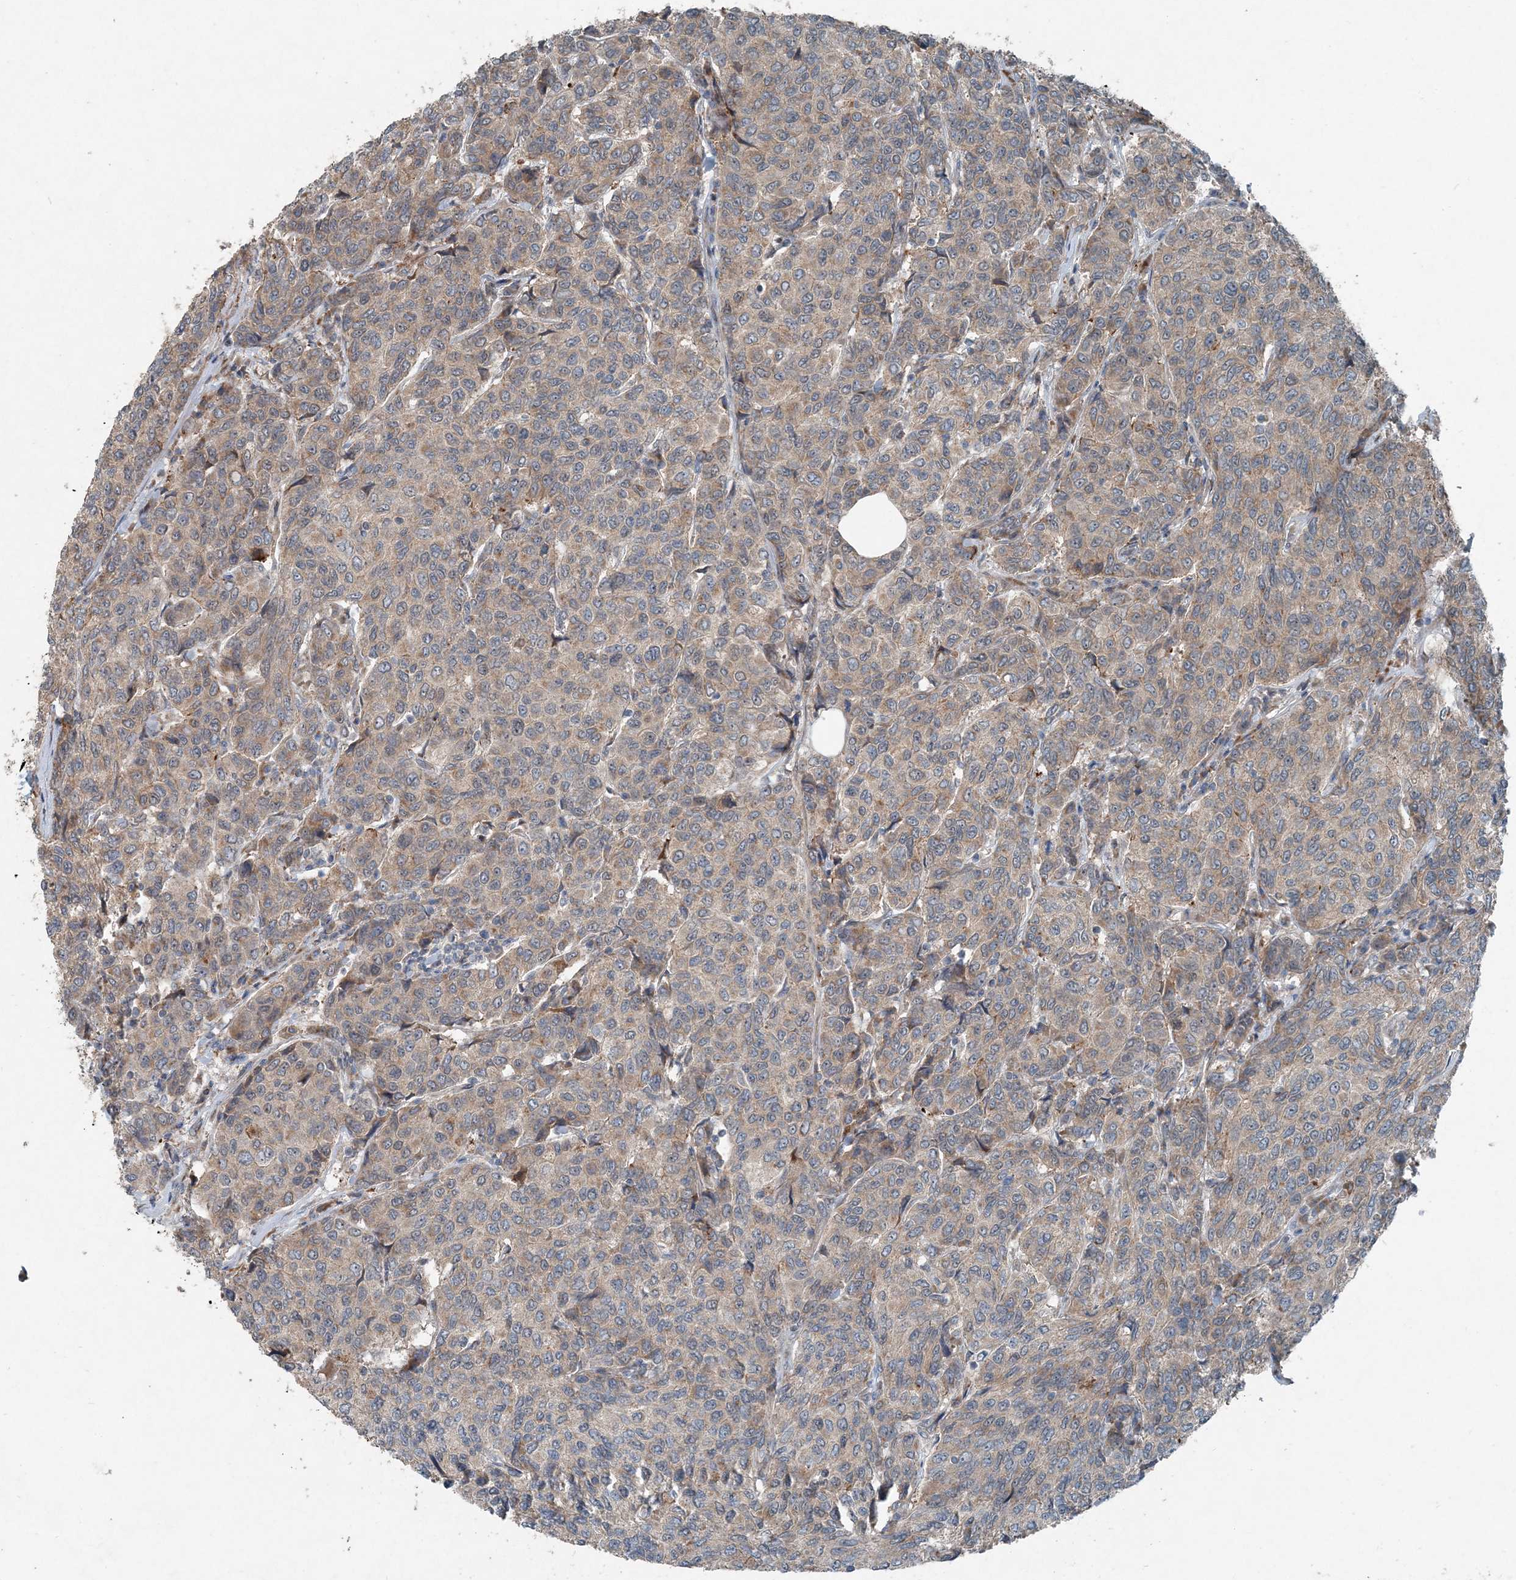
{"staining": {"intensity": "weak", "quantity": ">75%", "location": "cytoplasmic/membranous"}, "tissue": "breast cancer", "cell_type": "Tumor cells", "image_type": "cancer", "snomed": [{"axis": "morphology", "description": "Duct carcinoma"}, {"axis": "topography", "description": "Breast"}], "caption": "A high-resolution photomicrograph shows immunohistochemistry (IHC) staining of invasive ductal carcinoma (breast), which exhibits weak cytoplasmic/membranous staining in about >75% of tumor cells.", "gene": "INTU", "patient": {"sex": "female", "age": 55}}